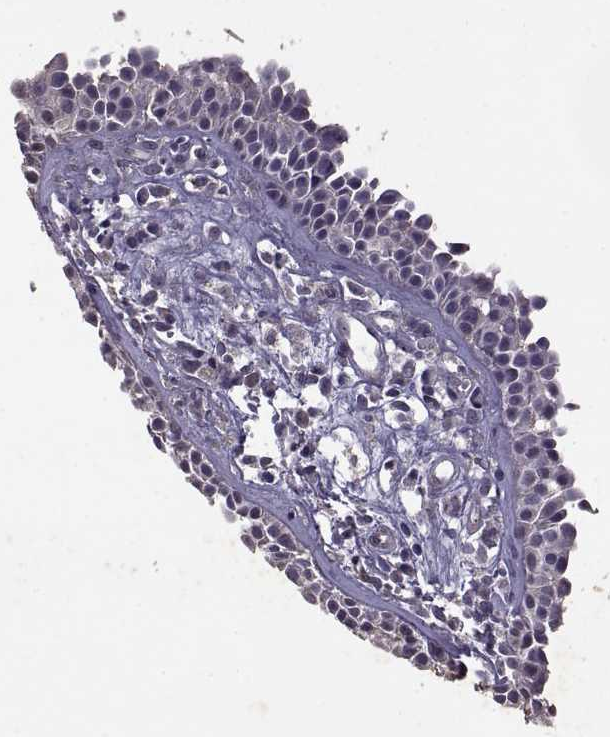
{"staining": {"intensity": "negative", "quantity": "none", "location": "none"}, "tissue": "nasopharynx", "cell_type": "Respiratory epithelial cells", "image_type": "normal", "snomed": [{"axis": "morphology", "description": "Normal tissue, NOS"}, {"axis": "topography", "description": "Nasopharynx"}], "caption": "Immunohistochemistry photomicrograph of benign nasopharynx: nasopharynx stained with DAB shows no significant protein positivity in respiratory epithelial cells. (DAB immunohistochemistry with hematoxylin counter stain).", "gene": "DEFB136", "patient": {"sex": "male", "age": 83}}